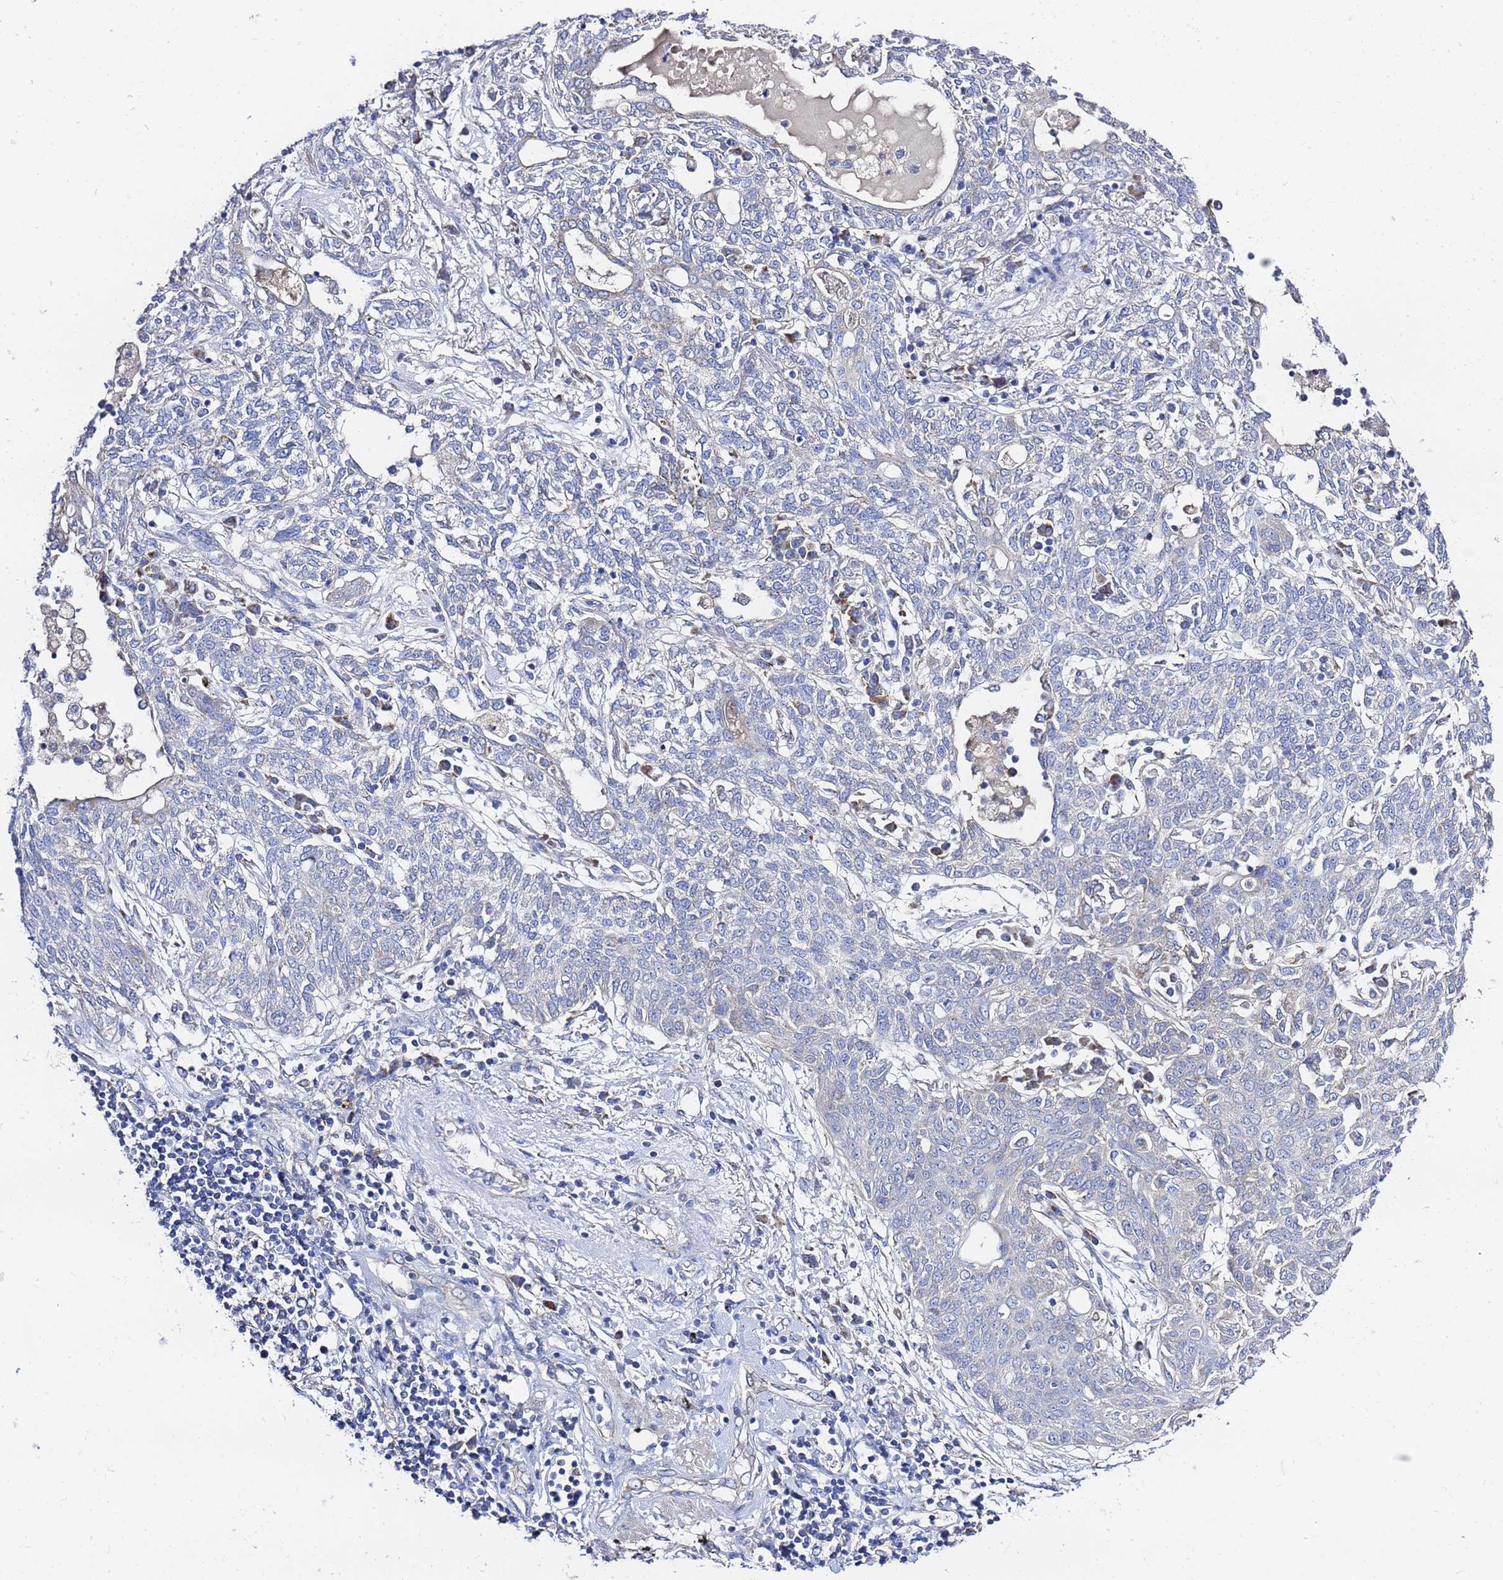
{"staining": {"intensity": "negative", "quantity": "none", "location": "none"}, "tissue": "lung cancer", "cell_type": "Tumor cells", "image_type": "cancer", "snomed": [{"axis": "morphology", "description": "Squamous cell carcinoma, NOS"}, {"axis": "topography", "description": "Lung"}], "caption": "This is an immunohistochemistry photomicrograph of human lung cancer (squamous cell carcinoma). There is no expression in tumor cells.", "gene": "FAHD2A", "patient": {"sex": "female", "age": 70}}